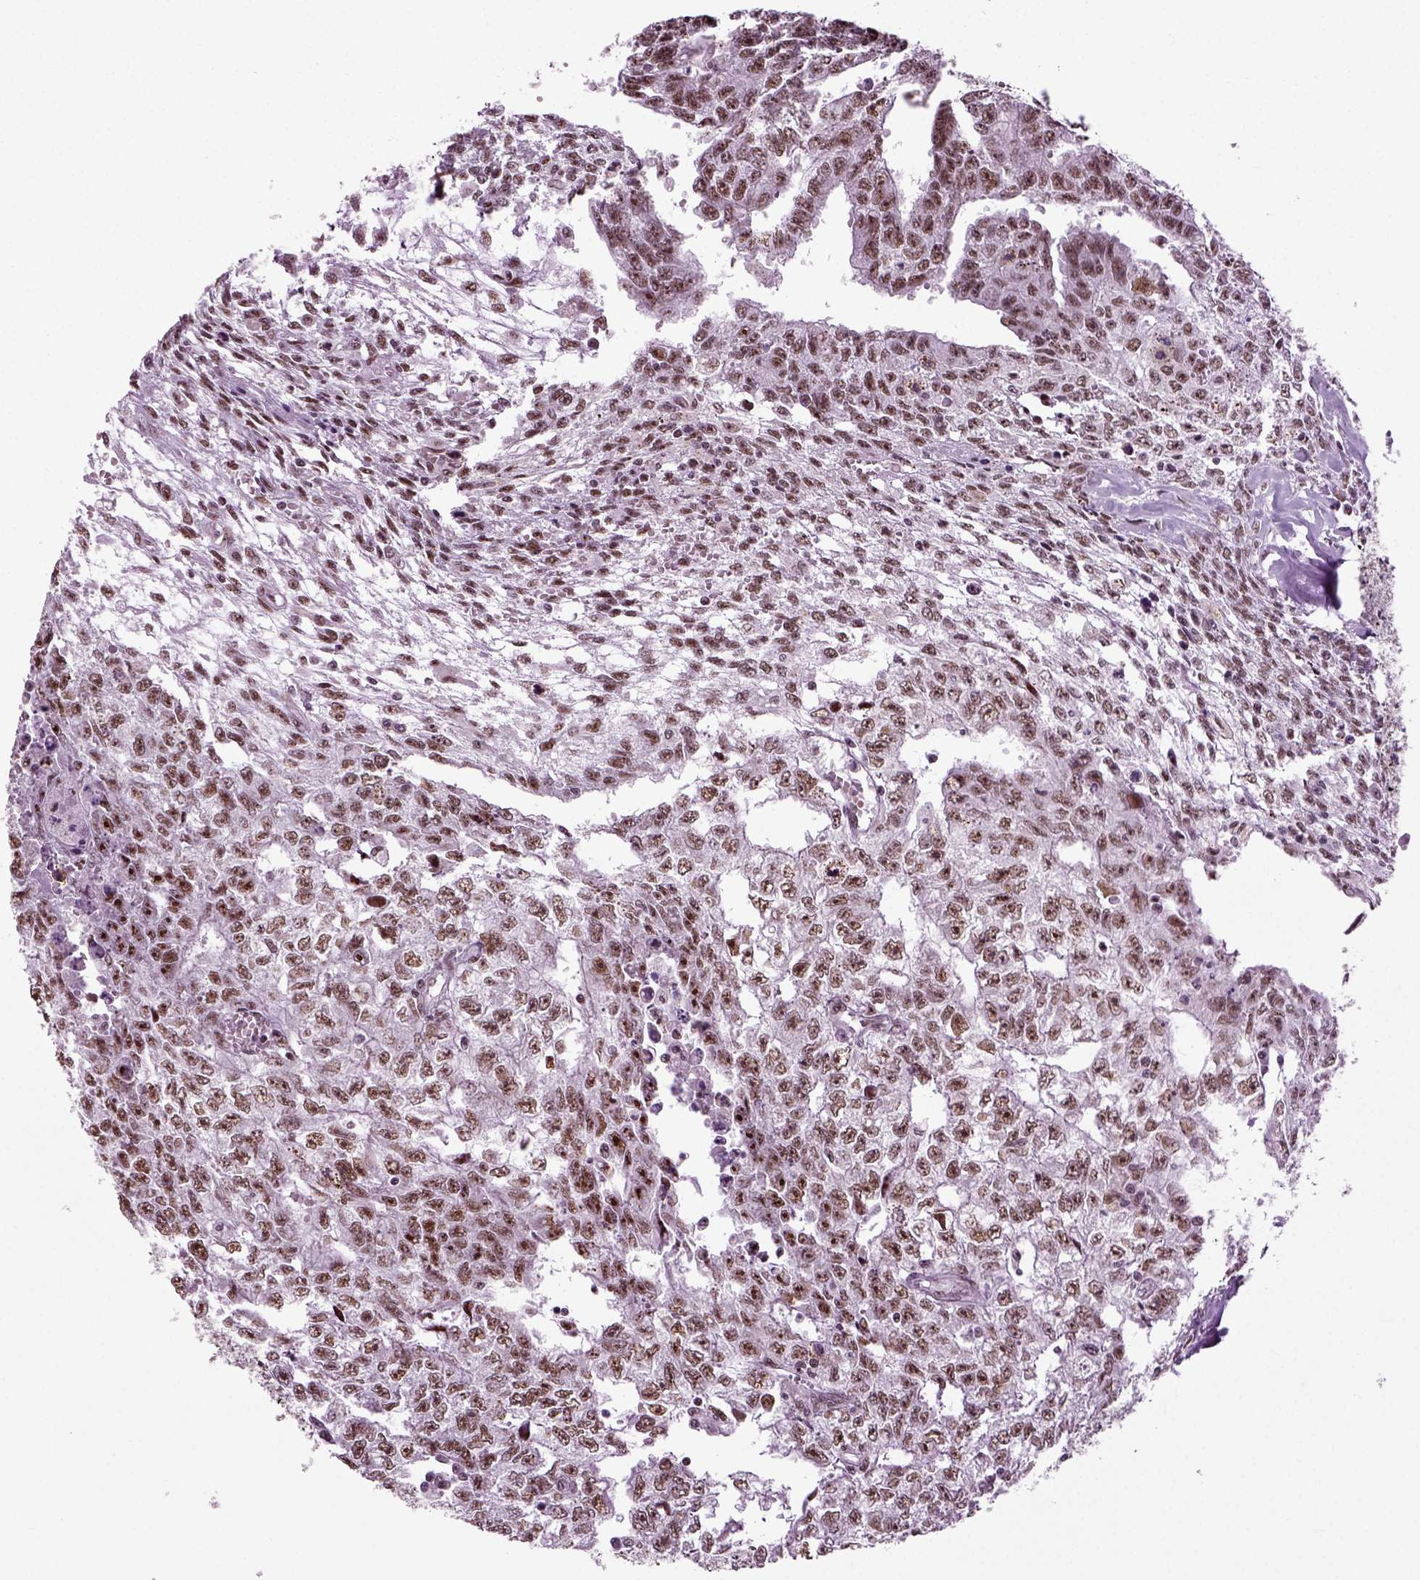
{"staining": {"intensity": "moderate", "quantity": ">75%", "location": "nuclear"}, "tissue": "testis cancer", "cell_type": "Tumor cells", "image_type": "cancer", "snomed": [{"axis": "morphology", "description": "Carcinoma, Embryonal, NOS"}, {"axis": "morphology", "description": "Teratoma, malignant, NOS"}, {"axis": "topography", "description": "Testis"}], "caption": "An image of human embryonal carcinoma (testis) stained for a protein exhibits moderate nuclear brown staining in tumor cells. The protein is stained brown, and the nuclei are stained in blue (DAB IHC with brightfield microscopy, high magnification).", "gene": "RCOR3", "patient": {"sex": "male", "age": 24}}